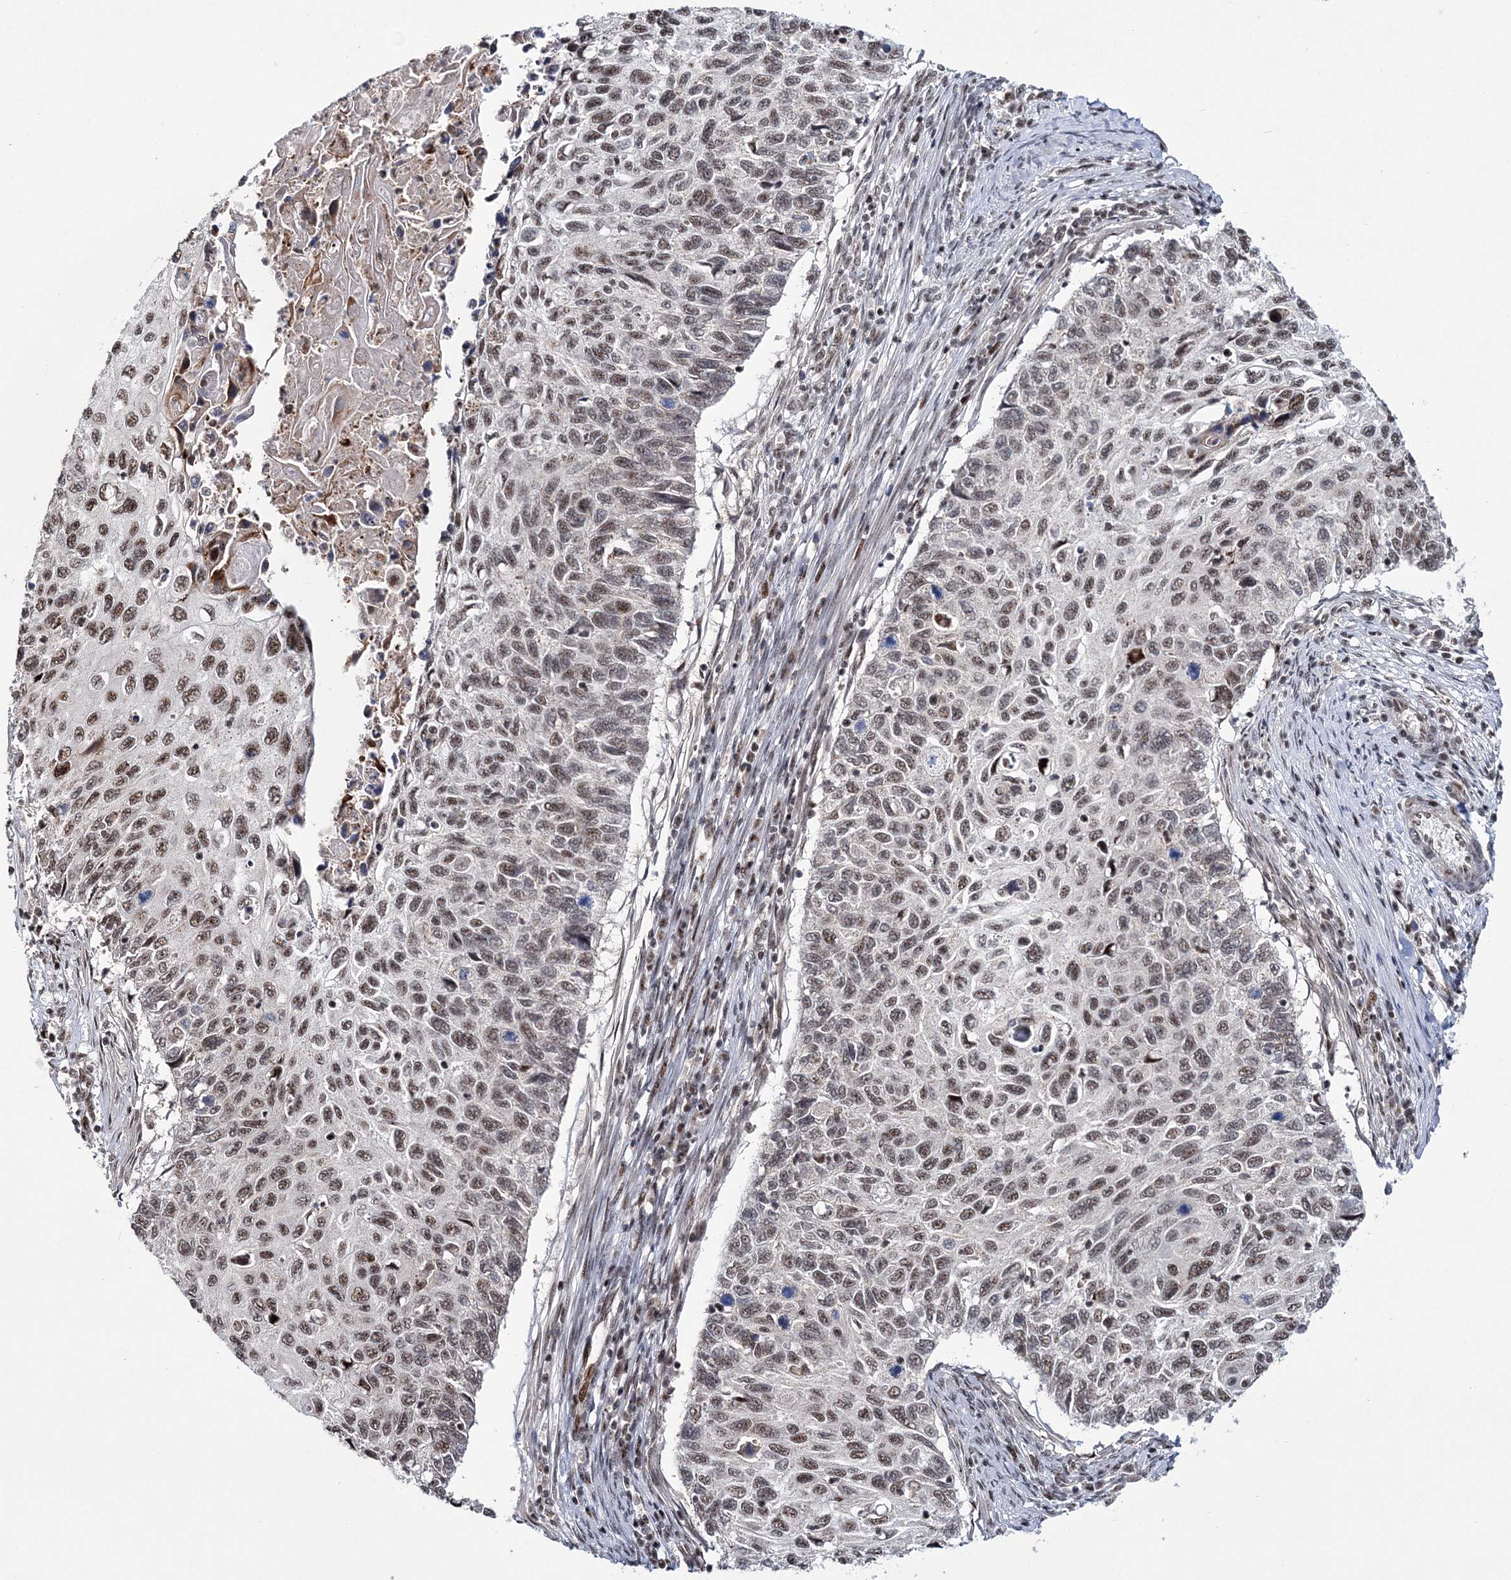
{"staining": {"intensity": "moderate", "quantity": ">75%", "location": "nuclear"}, "tissue": "cervical cancer", "cell_type": "Tumor cells", "image_type": "cancer", "snomed": [{"axis": "morphology", "description": "Squamous cell carcinoma, NOS"}, {"axis": "topography", "description": "Cervix"}], "caption": "A photomicrograph of human squamous cell carcinoma (cervical) stained for a protein demonstrates moderate nuclear brown staining in tumor cells. The staining is performed using DAB brown chromogen to label protein expression. The nuclei are counter-stained blue using hematoxylin.", "gene": "TATDN2", "patient": {"sex": "female", "age": 70}}